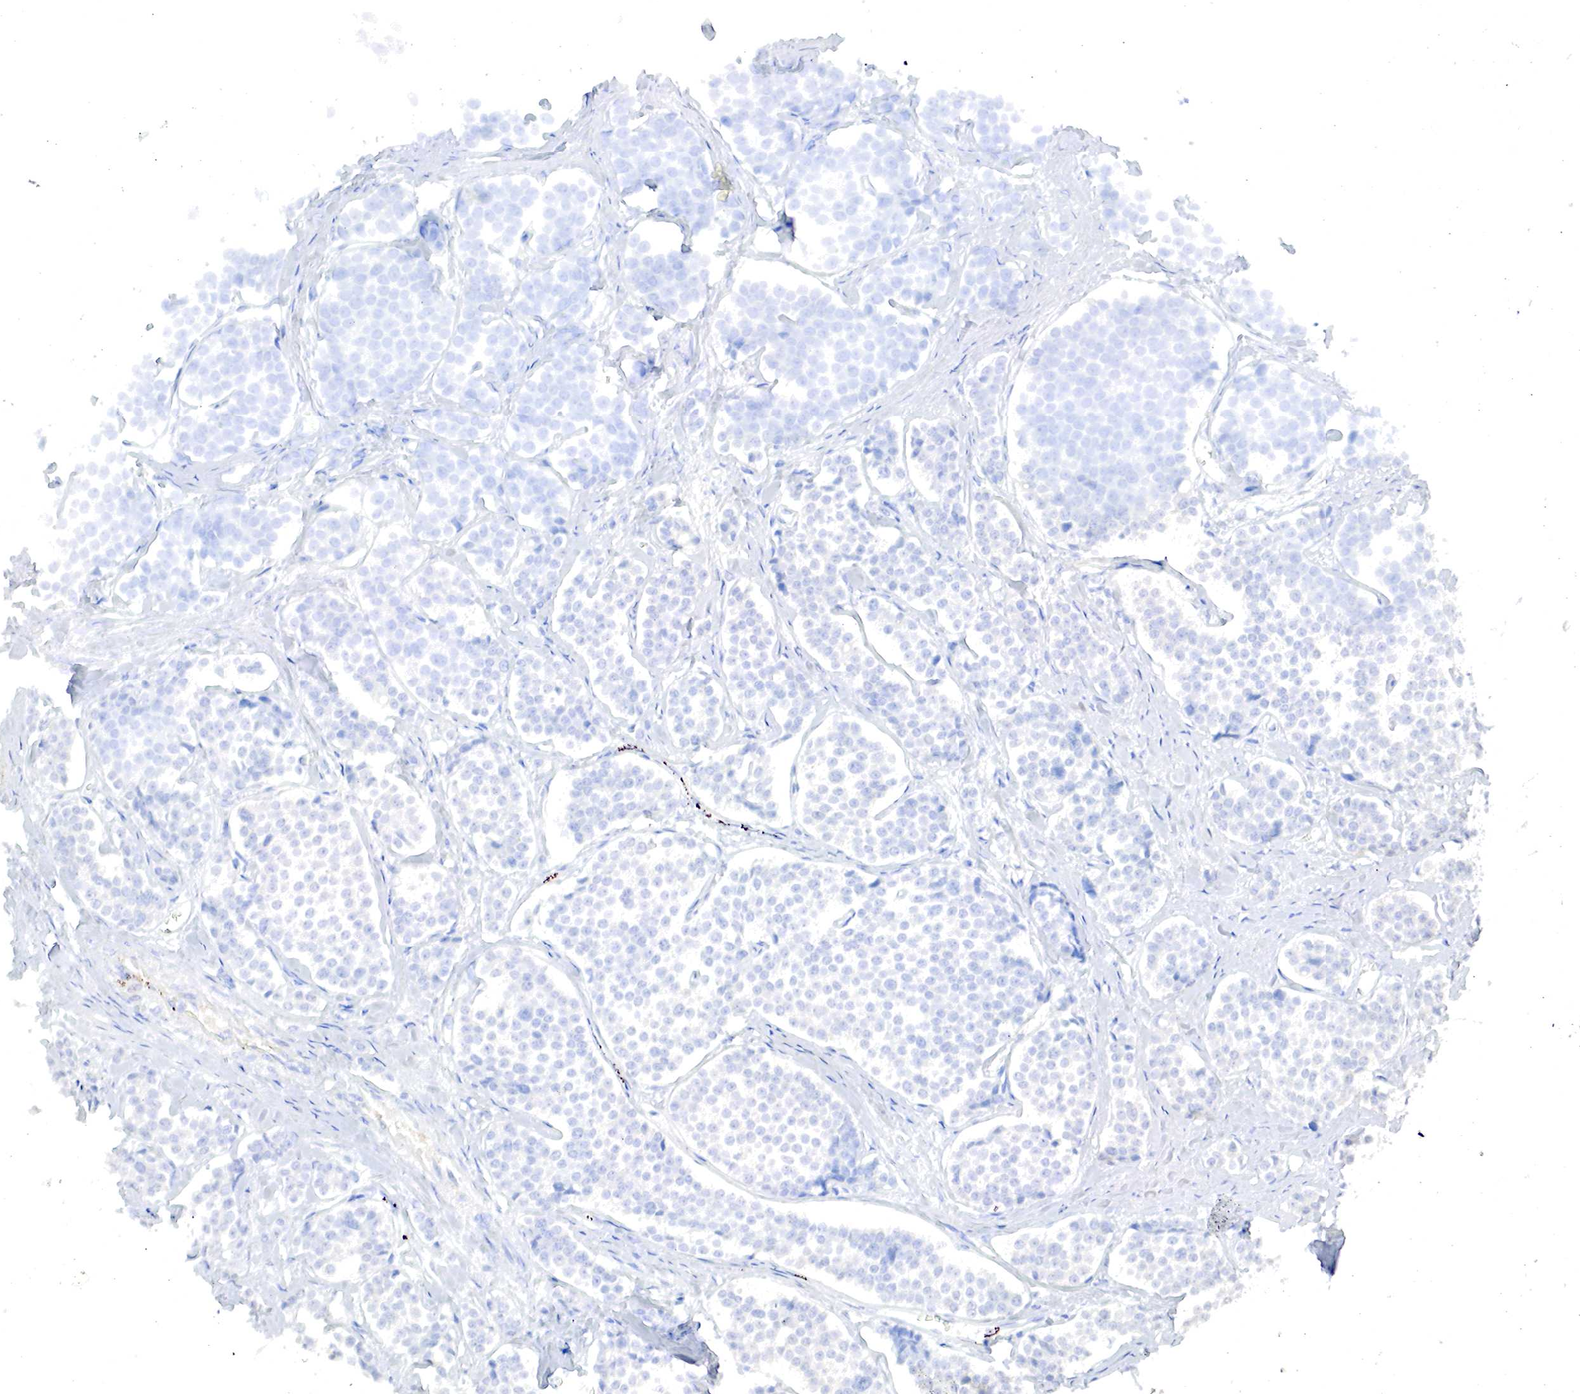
{"staining": {"intensity": "negative", "quantity": "none", "location": "none"}, "tissue": "carcinoid", "cell_type": "Tumor cells", "image_type": "cancer", "snomed": [{"axis": "morphology", "description": "Carcinoid, malignant, NOS"}, {"axis": "topography", "description": "Small intestine"}], "caption": "Tumor cells show no significant positivity in carcinoid.", "gene": "OTC", "patient": {"sex": "male", "age": 60}}